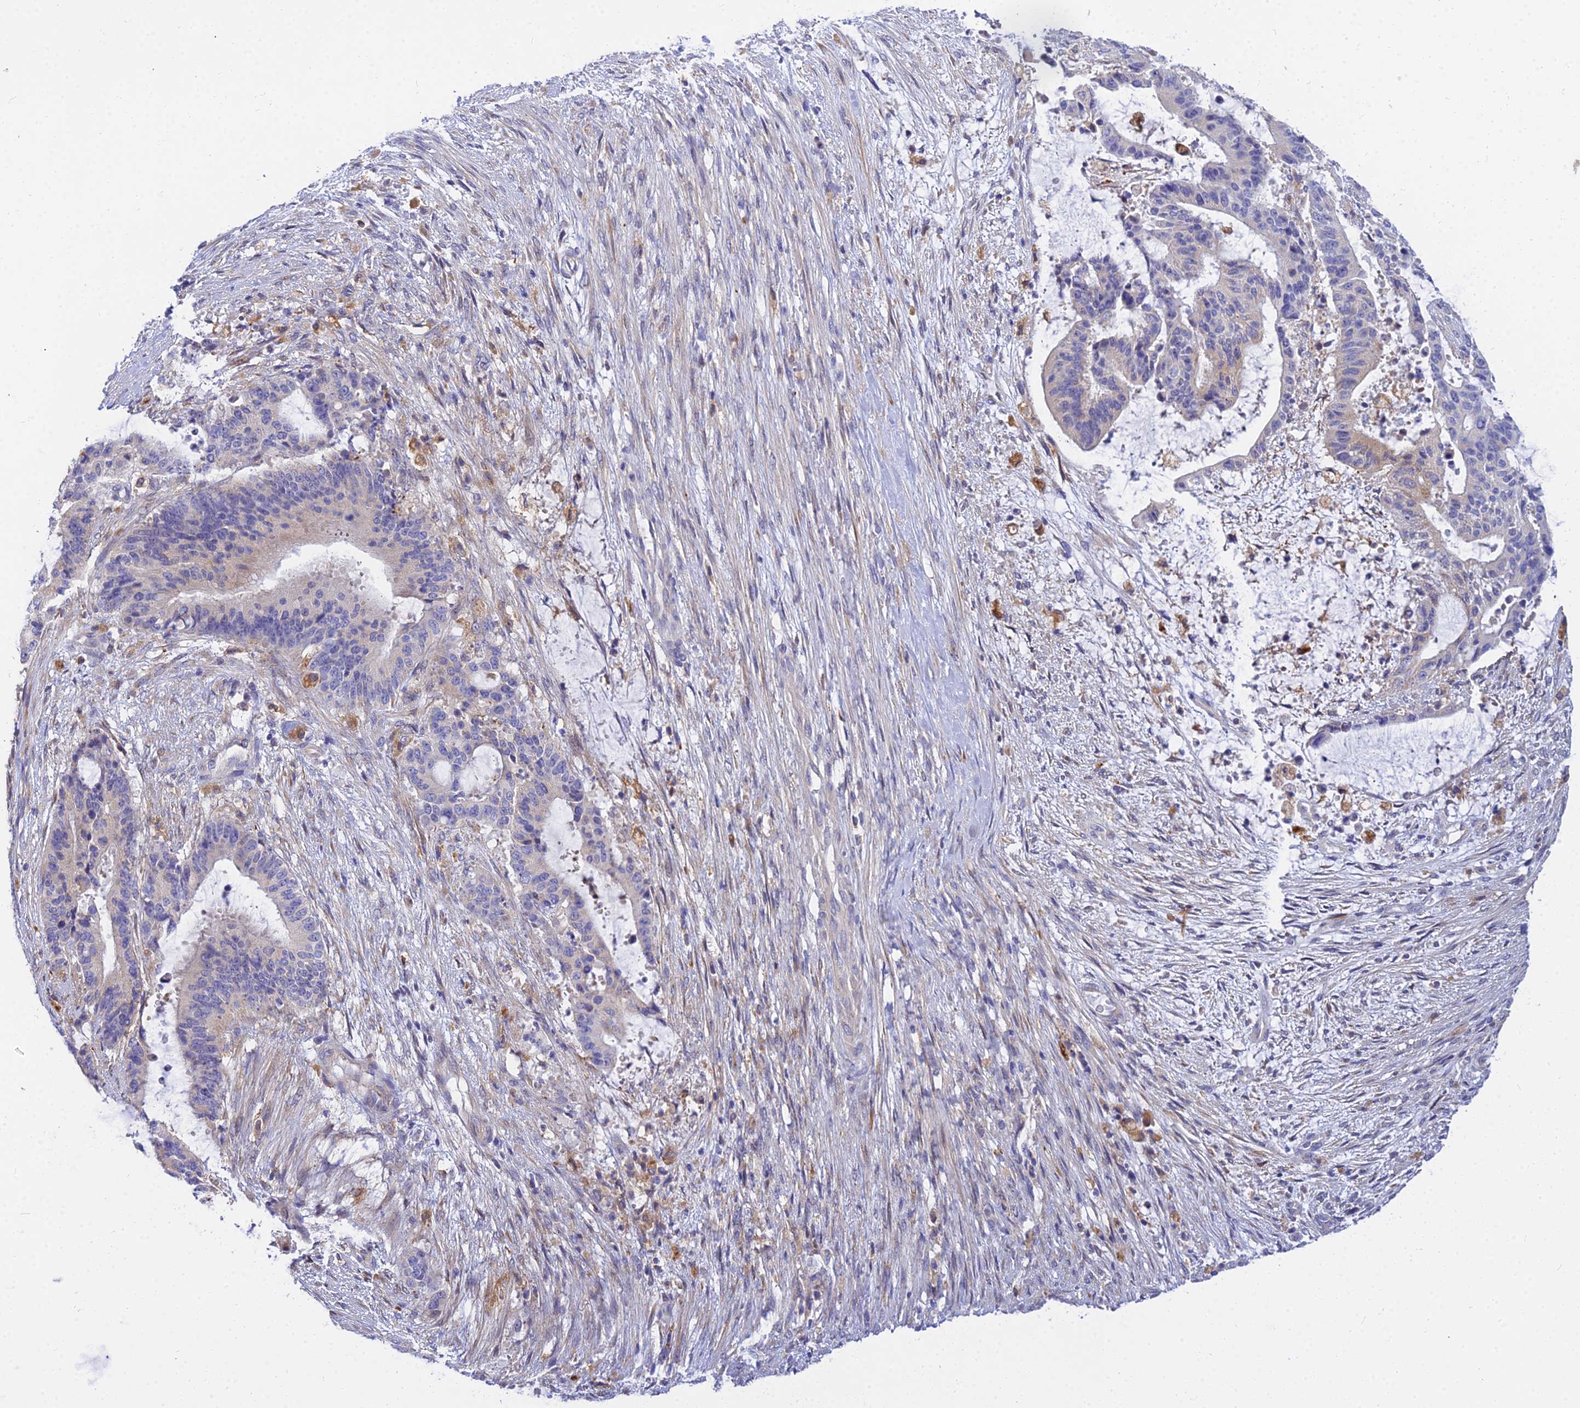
{"staining": {"intensity": "negative", "quantity": "none", "location": "none"}, "tissue": "liver cancer", "cell_type": "Tumor cells", "image_type": "cancer", "snomed": [{"axis": "morphology", "description": "Normal tissue, NOS"}, {"axis": "morphology", "description": "Cholangiocarcinoma"}, {"axis": "topography", "description": "Liver"}, {"axis": "topography", "description": "Peripheral nerve tissue"}], "caption": "There is no significant positivity in tumor cells of liver cancer.", "gene": "ARL8B", "patient": {"sex": "female", "age": 73}}